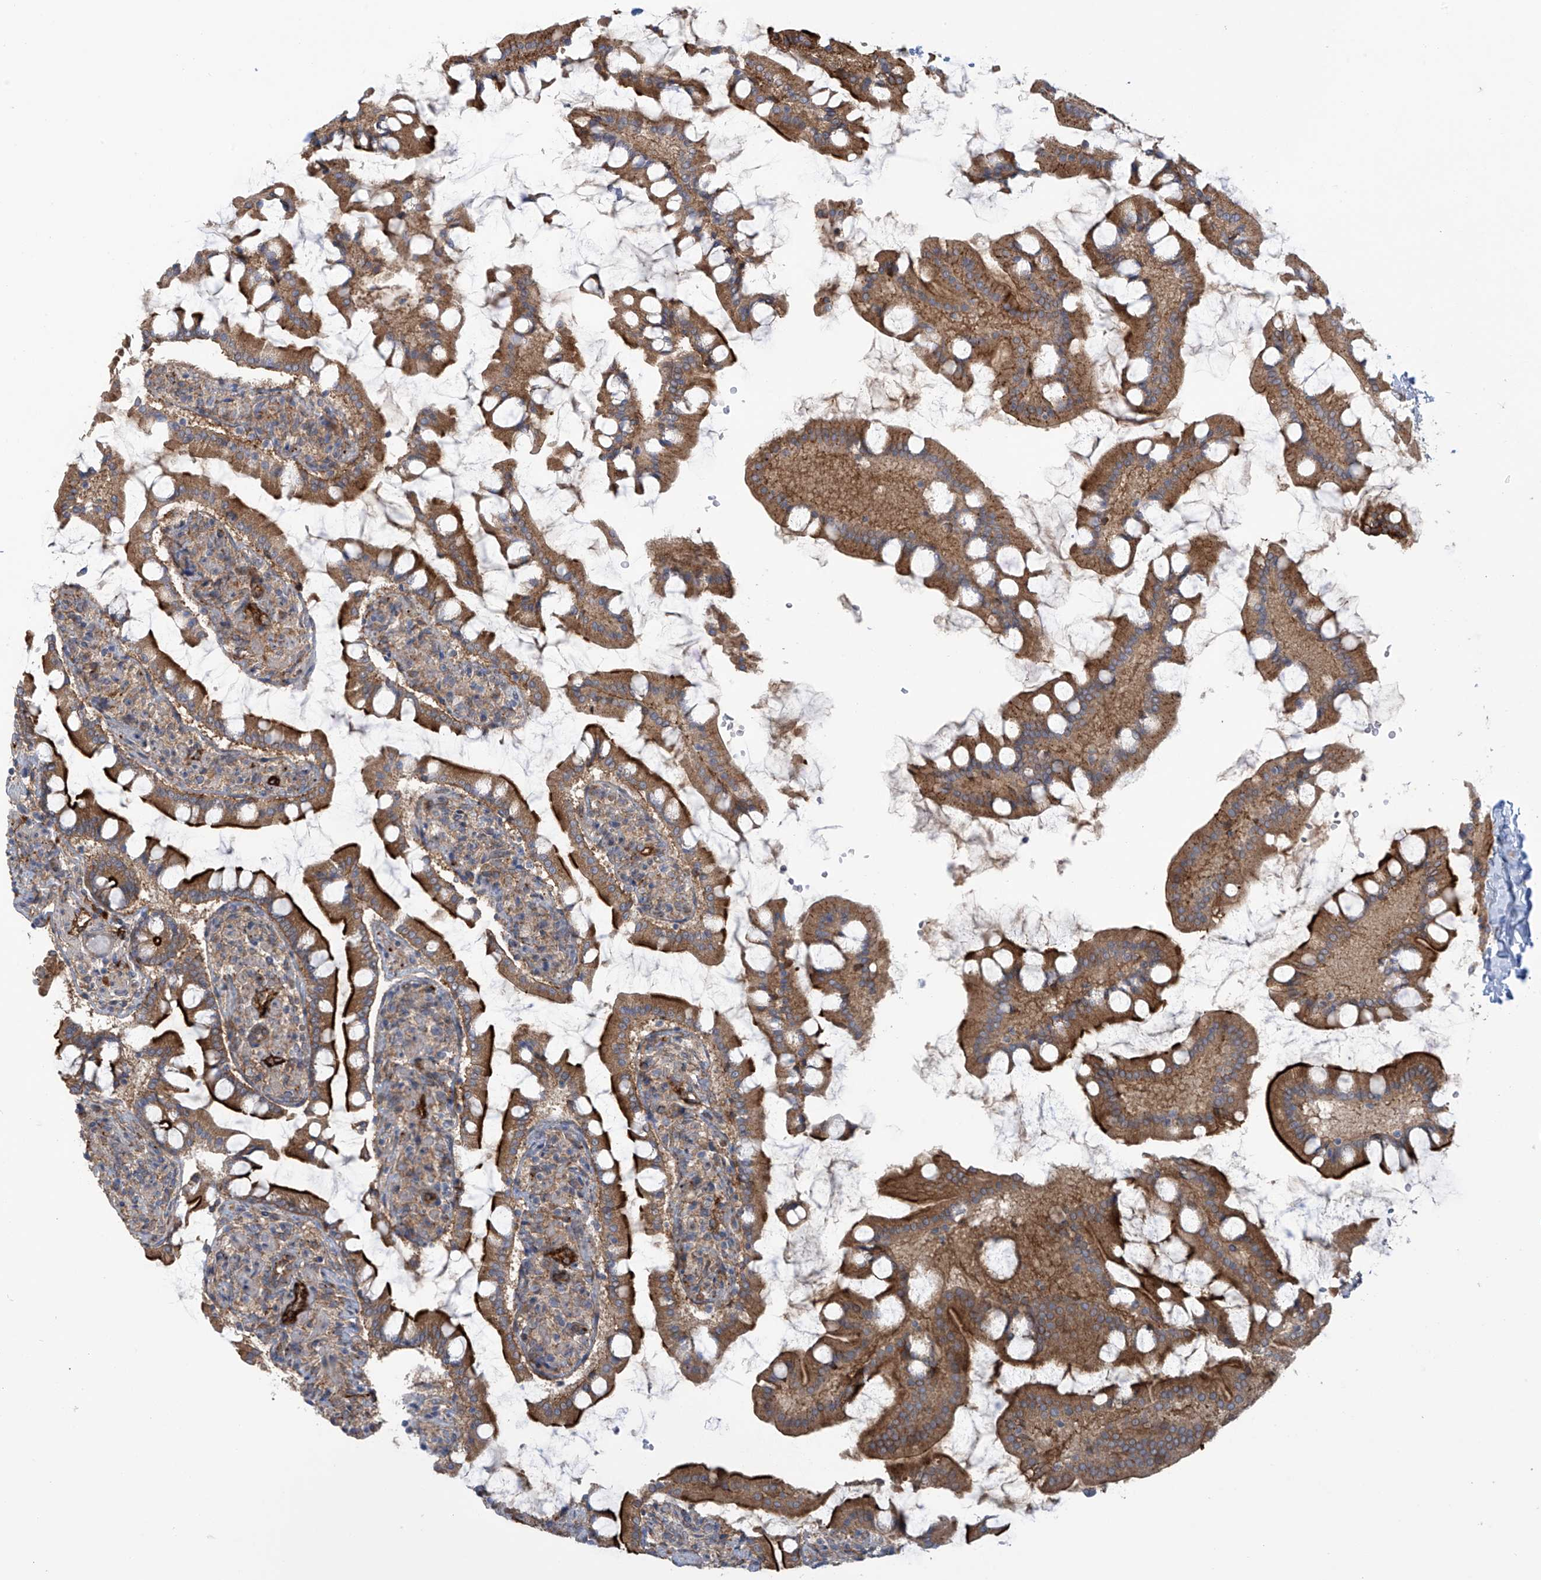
{"staining": {"intensity": "strong", "quantity": ">75%", "location": "cytoplasmic/membranous"}, "tissue": "small intestine", "cell_type": "Glandular cells", "image_type": "normal", "snomed": [{"axis": "morphology", "description": "Normal tissue, NOS"}, {"axis": "topography", "description": "Small intestine"}], "caption": "Immunohistochemical staining of normal small intestine demonstrates high levels of strong cytoplasmic/membranous staining in approximately >75% of glandular cells. The staining is performed using DAB (3,3'-diaminobenzidine) brown chromogen to label protein expression. The nuclei are counter-stained blue using hematoxylin.", "gene": "KIAA1522", "patient": {"sex": "male", "age": 41}}